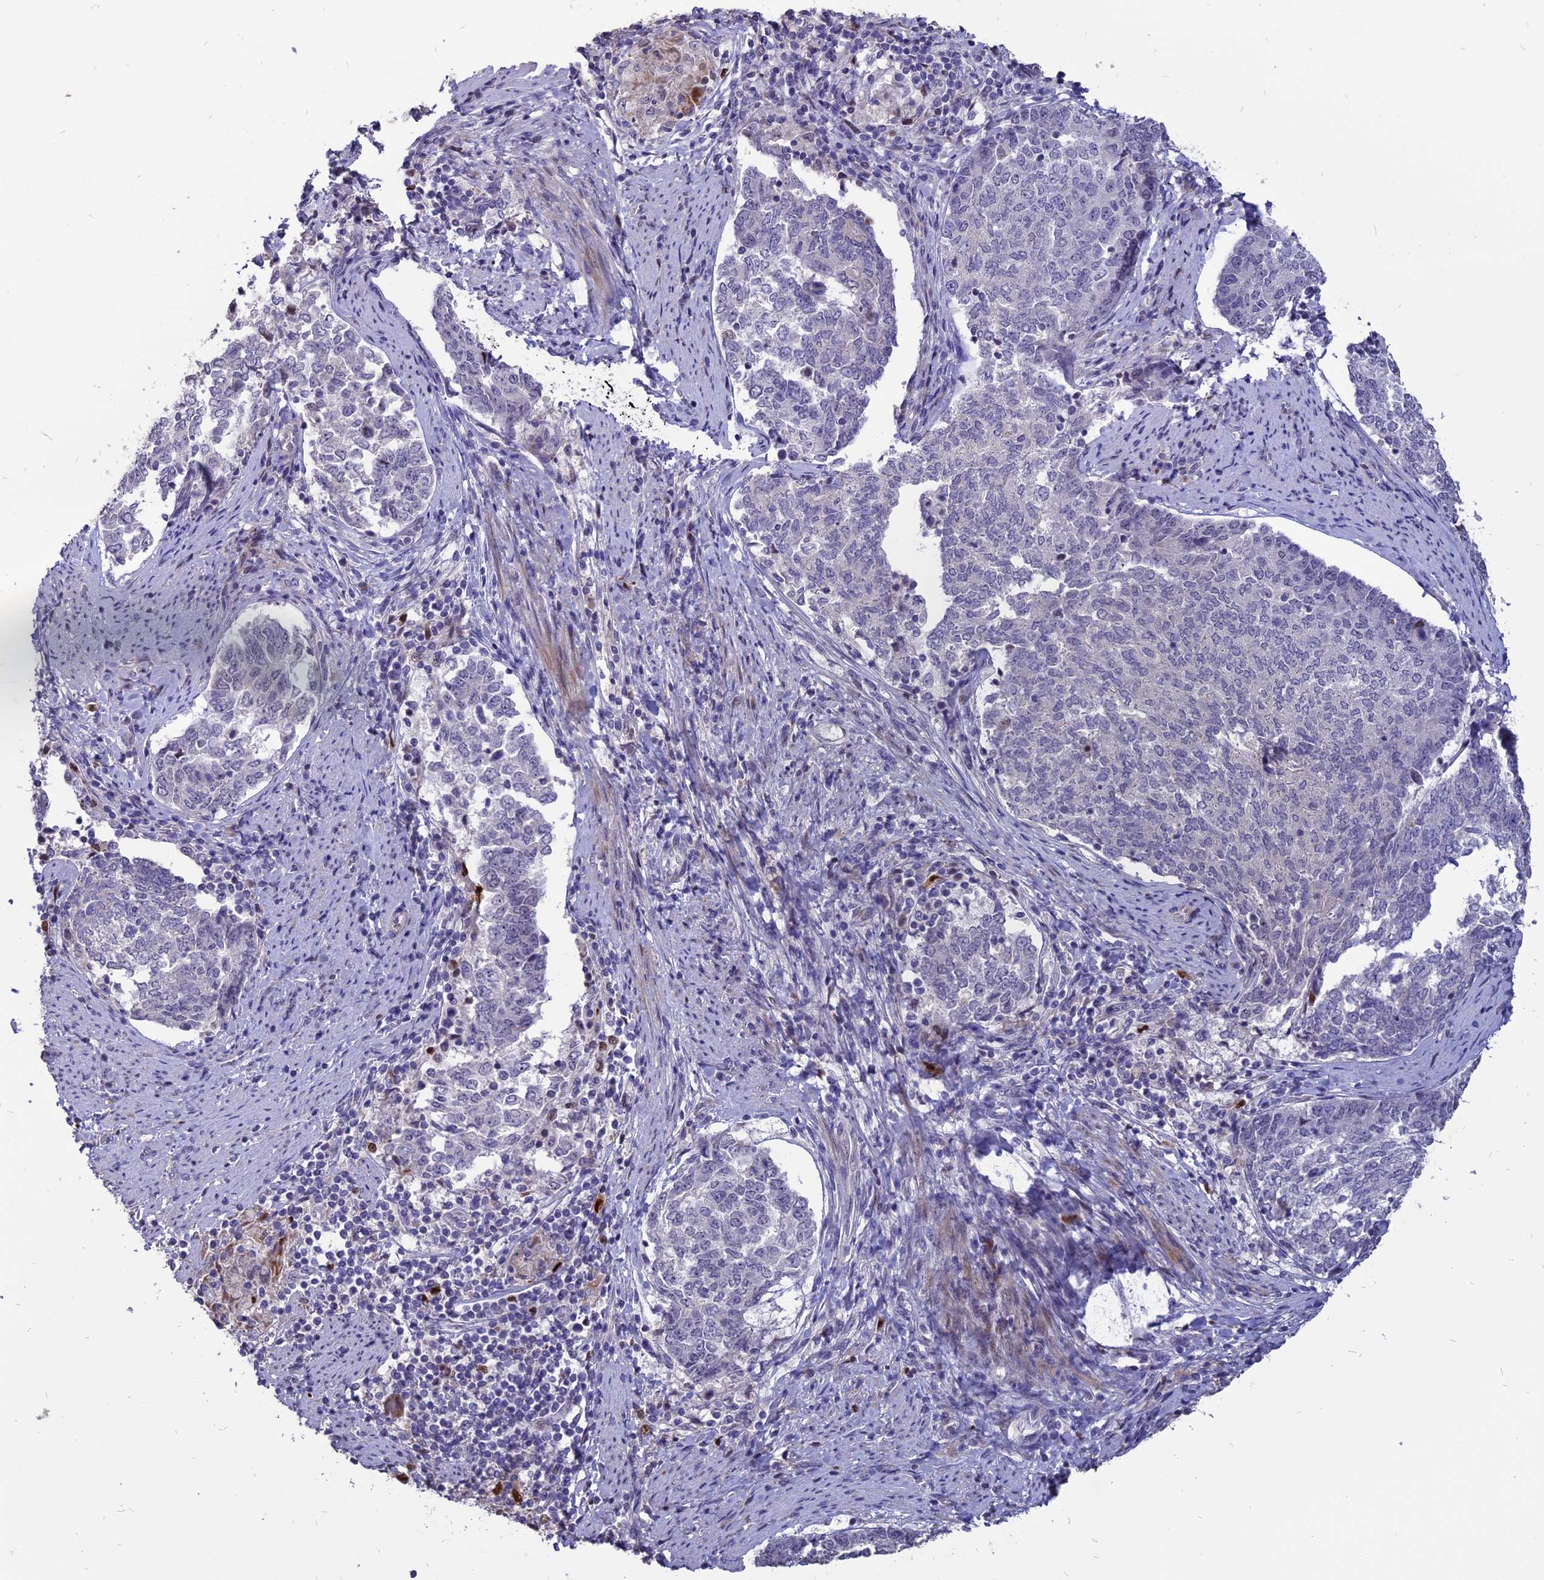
{"staining": {"intensity": "negative", "quantity": "none", "location": "none"}, "tissue": "endometrial cancer", "cell_type": "Tumor cells", "image_type": "cancer", "snomed": [{"axis": "morphology", "description": "Adenocarcinoma, NOS"}, {"axis": "topography", "description": "Endometrium"}], "caption": "Image shows no significant protein staining in tumor cells of endometrial cancer (adenocarcinoma). (DAB (3,3'-diaminobenzidine) IHC with hematoxylin counter stain).", "gene": "TMEM263", "patient": {"sex": "female", "age": 80}}